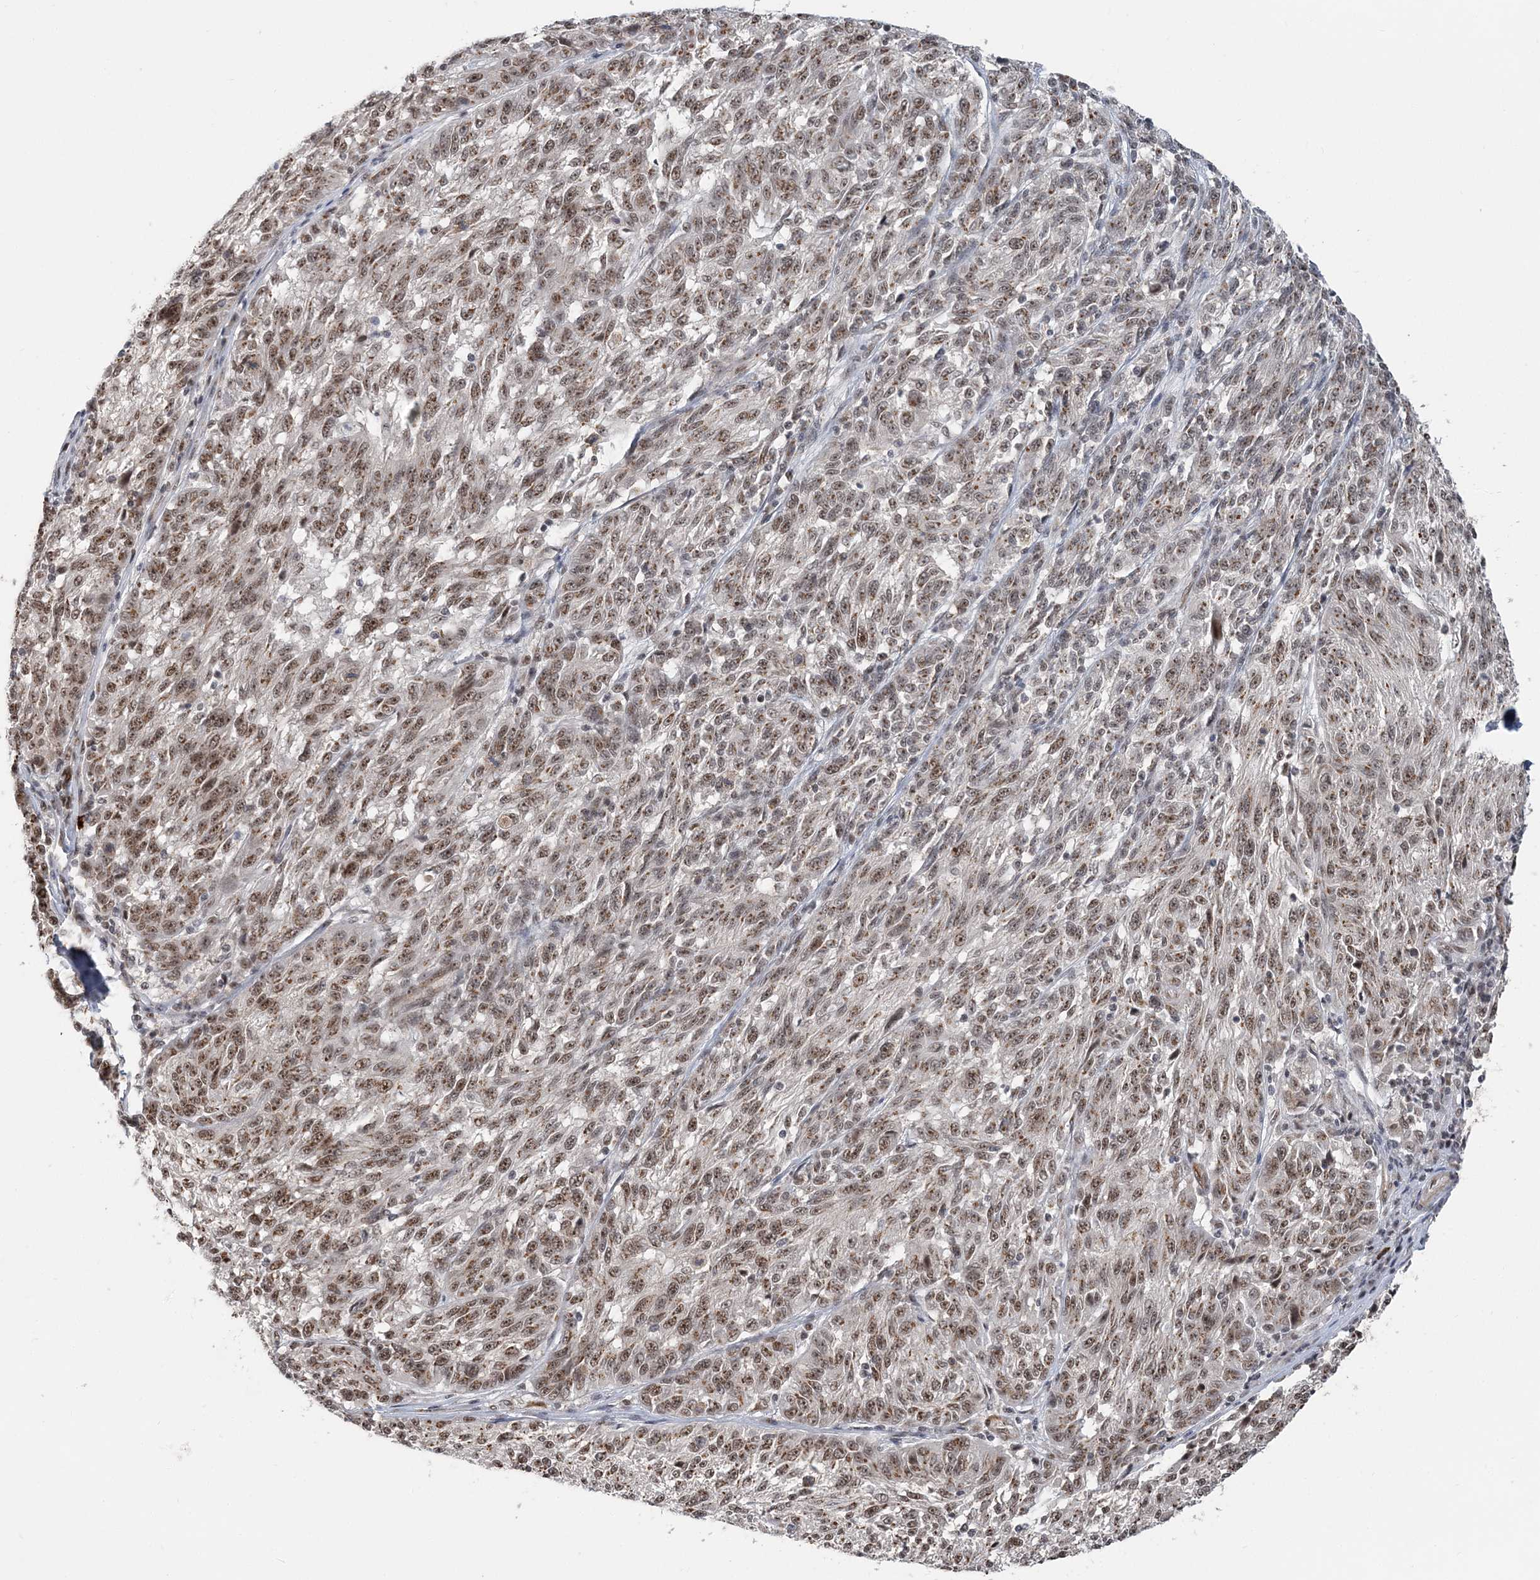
{"staining": {"intensity": "moderate", "quantity": ">75%", "location": "cytoplasmic/membranous,nuclear"}, "tissue": "melanoma", "cell_type": "Tumor cells", "image_type": "cancer", "snomed": [{"axis": "morphology", "description": "Malignant melanoma, NOS"}, {"axis": "topography", "description": "Skin"}], "caption": "Immunohistochemical staining of melanoma shows medium levels of moderate cytoplasmic/membranous and nuclear protein positivity in approximately >75% of tumor cells.", "gene": "PLRG1", "patient": {"sex": "male", "age": 53}}